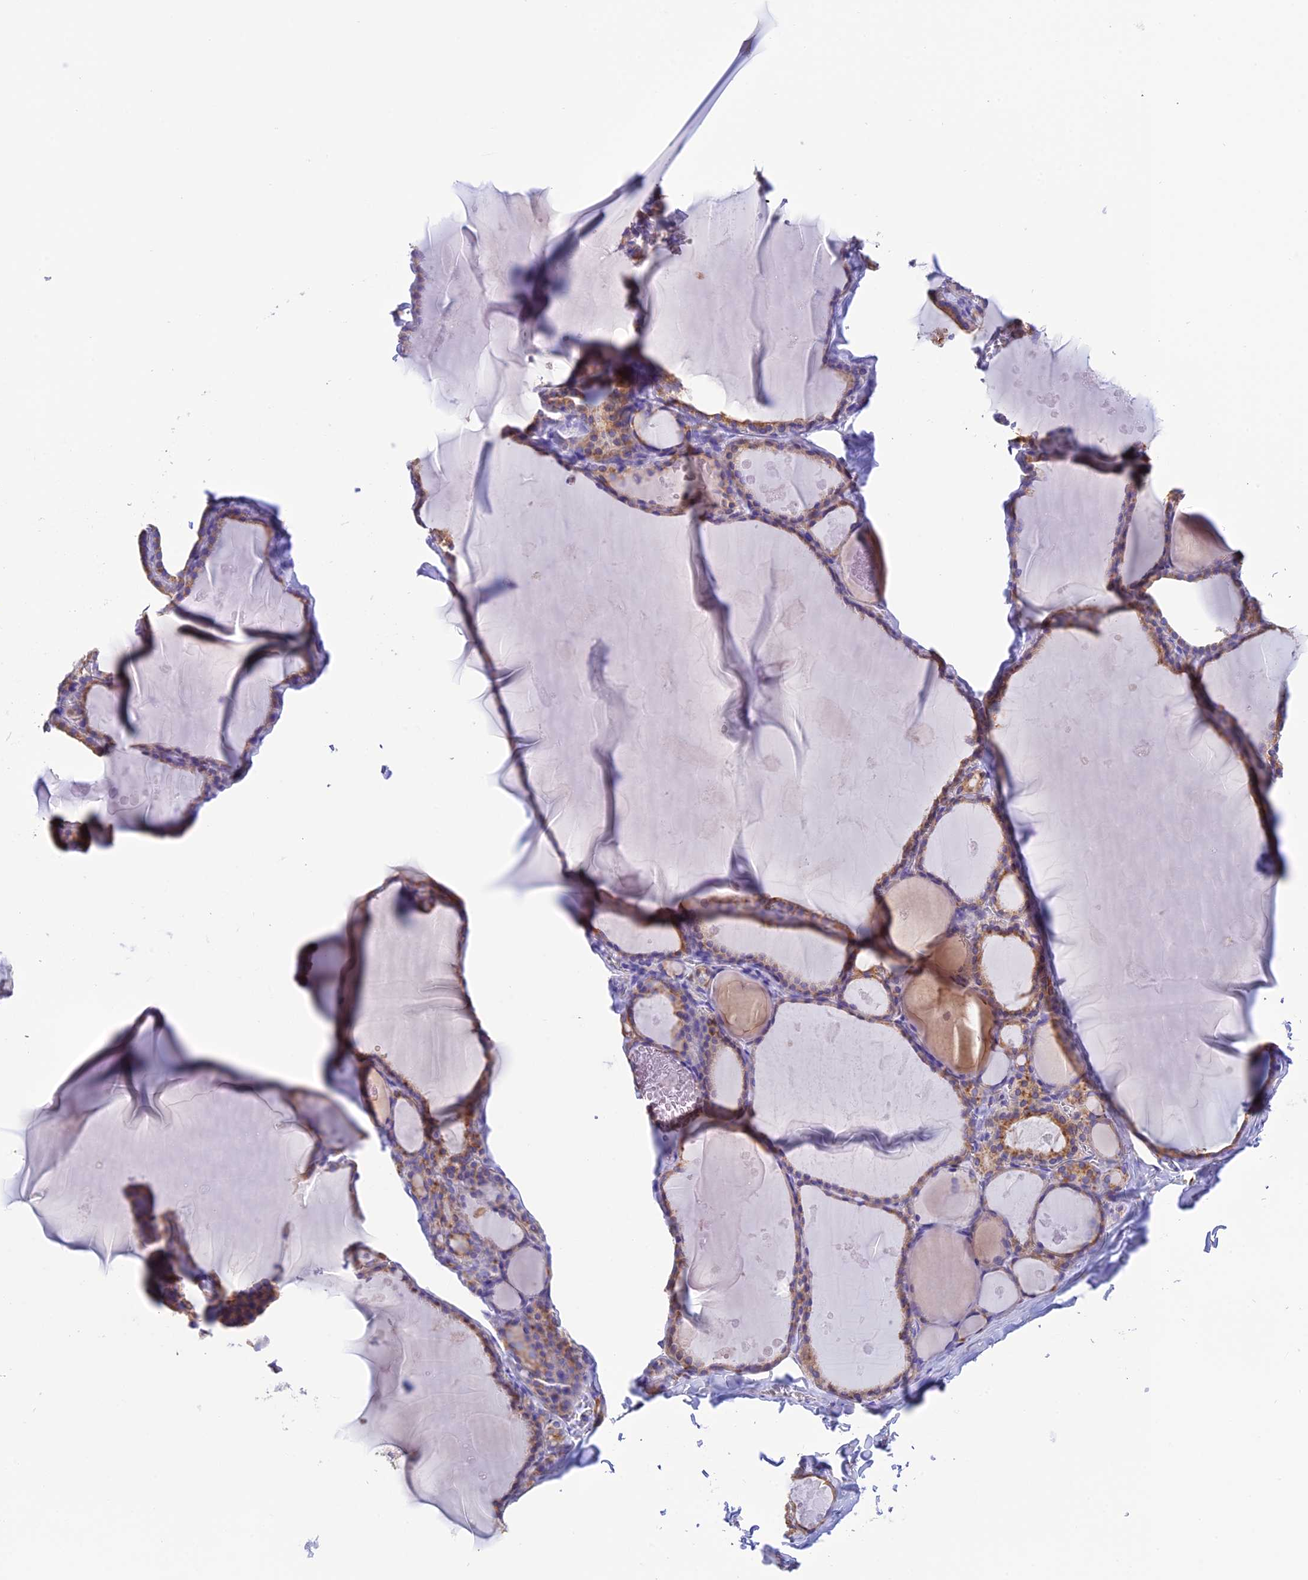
{"staining": {"intensity": "moderate", "quantity": "25%-75%", "location": "cytoplasmic/membranous"}, "tissue": "thyroid gland", "cell_type": "Glandular cells", "image_type": "normal", "snomed": [{"axis": "morphology", "description": "Normal tissue, NOS"}, {"axis": "topography", "description": "Thyroid gland"}], "caption": "This photomicrograph reveals IHC staining of normal human thyroid gland, with medium moderate cytoplasmic/membranous expression in approximately 25%-75% of glandular cells.", "gene": "ENSG00000255439", "patient": {"sex": "male", "age": 56}}